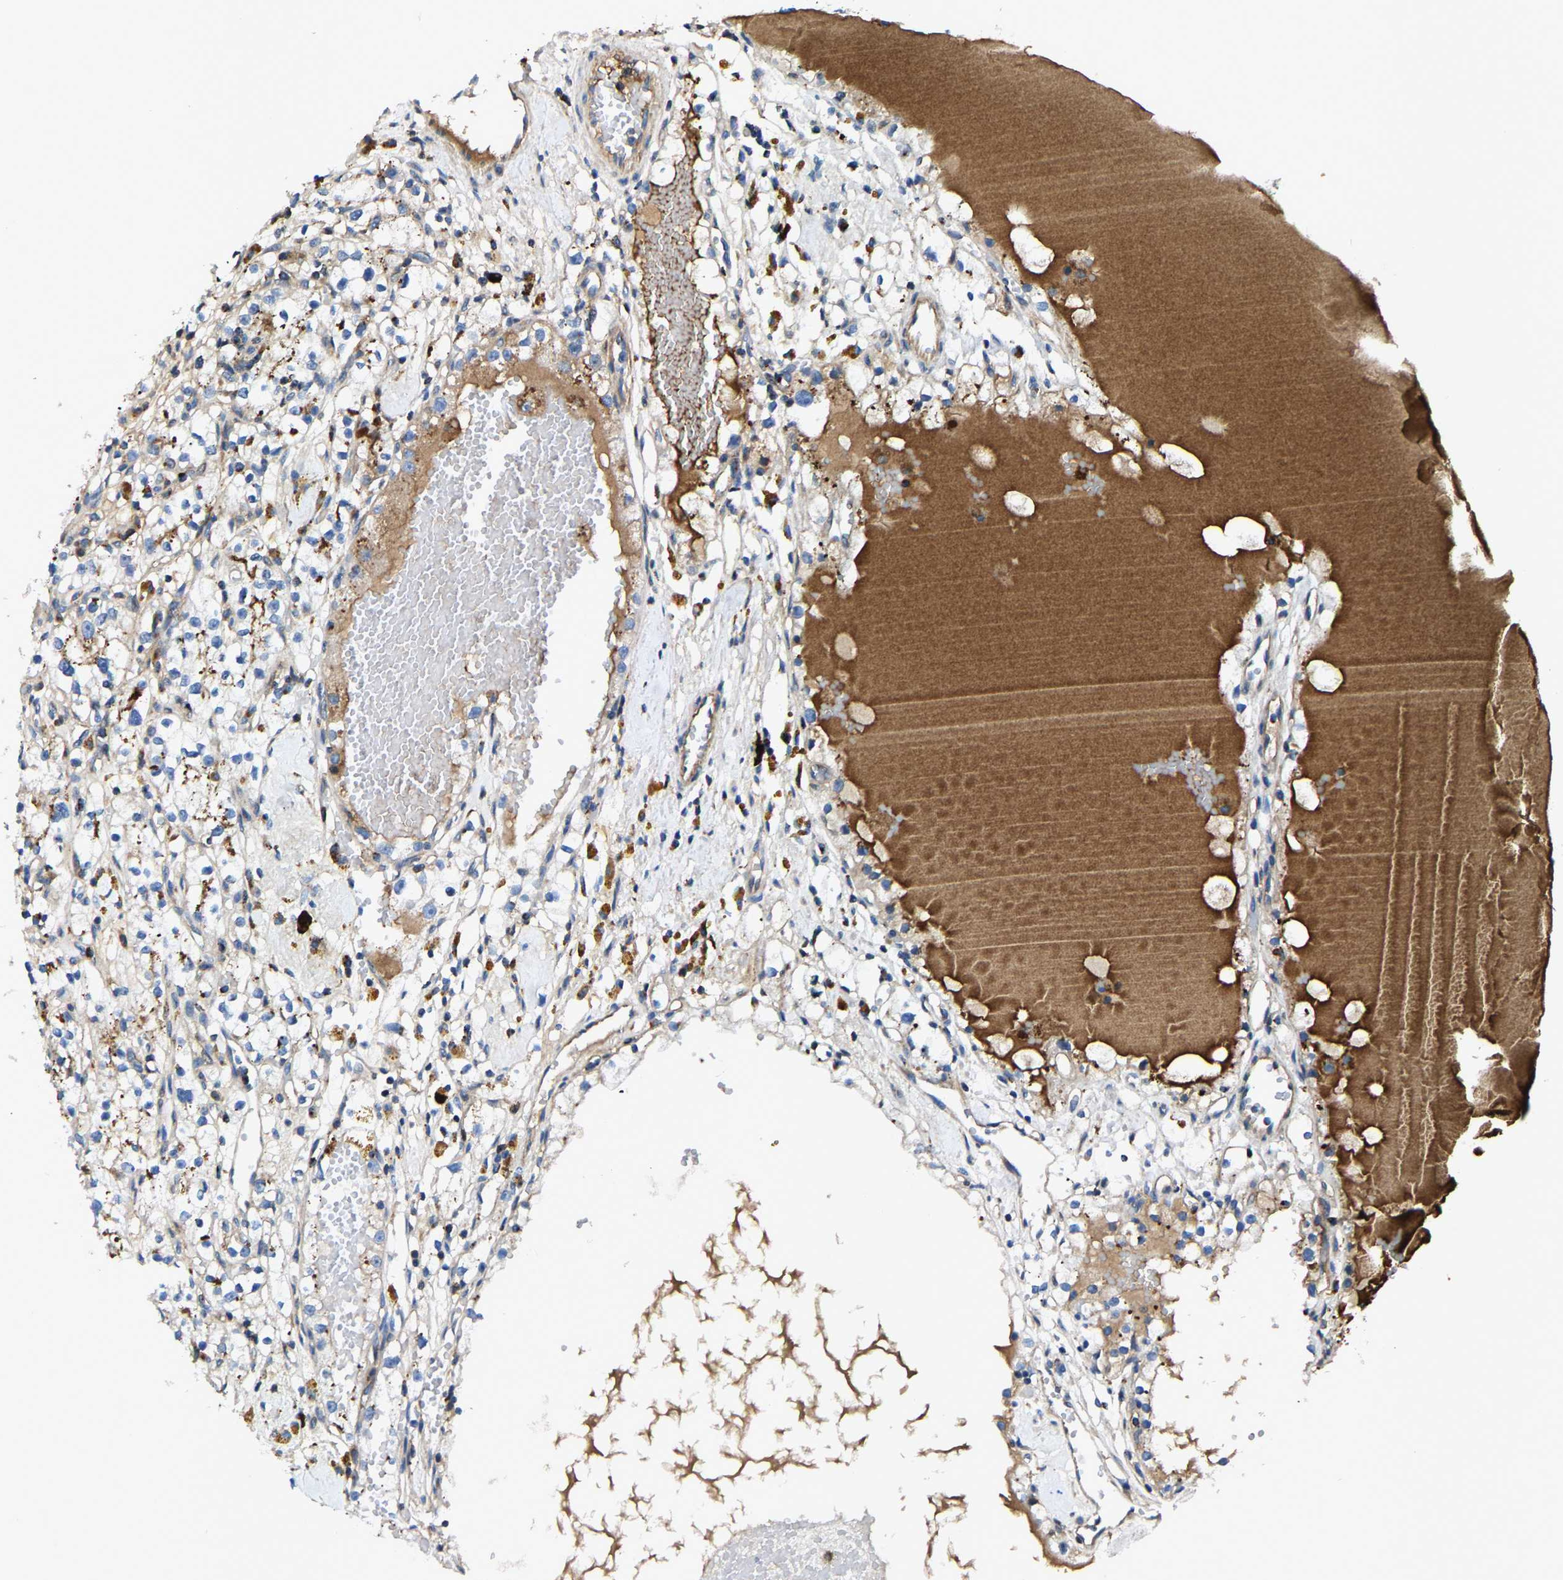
{"staining": {"intensity": "moderate", "quantity": "25%-75%", "location": "cytoplasmic/membranous"}, "tissue": "renal cancer", "cell_type": "Tumor cells", "image_type": "cancer", "snomed": [{"axis": "morphology", "description": "Adenocarcinoma, NOS"}, {"axis": "topography", "description": "Kidney"}], "caption": "Protein expression analysis of renal cancer (adenocarcinoma) reveals moderate cytoplasmic/membranous staining in about 25%-75% of tumor cells.", "gene": "DPP7", "patient": {"sex": "male", "age": 56}}